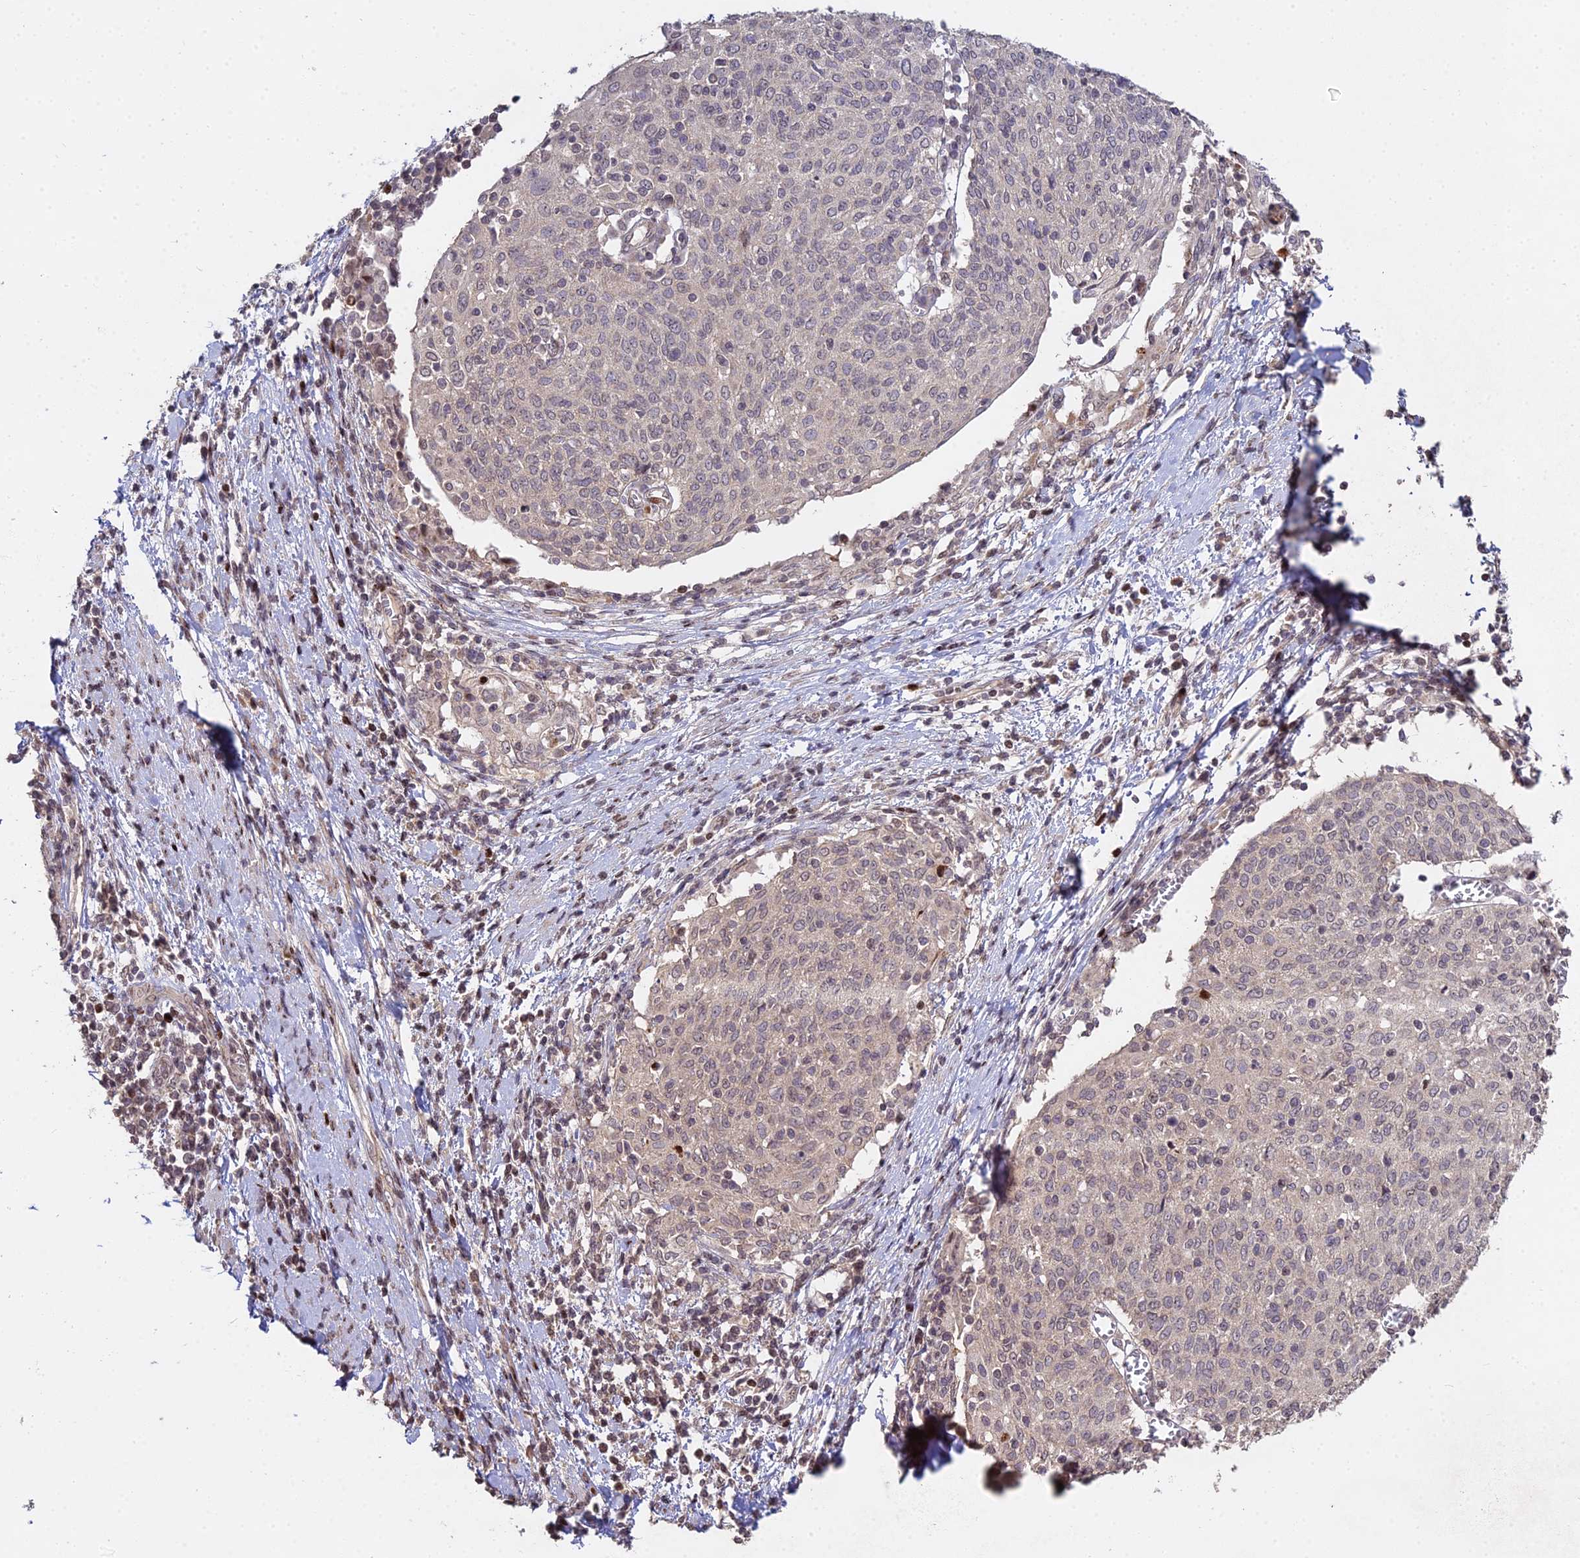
{"staining": {"intensity": "weak", "quantity": "<25%", "location": "cytoplasmic/membranous,nuclear"}, "tissue": "cervical cancer", "cell_type": "Tumor cells", "image_type": "cancer", "snomed": [{"axis": "morphology", "description": "Squamous cell carcinoma, NOS"}, {"axis": "topography", "description": "Cervix"}], "caption": "Protein analysis of cervical cancer (squamous cell carcinoma) reveals no significant staining in tumor cells.", "gene": "RBMS2", "patient": {"sex": "female", "age": 52}}